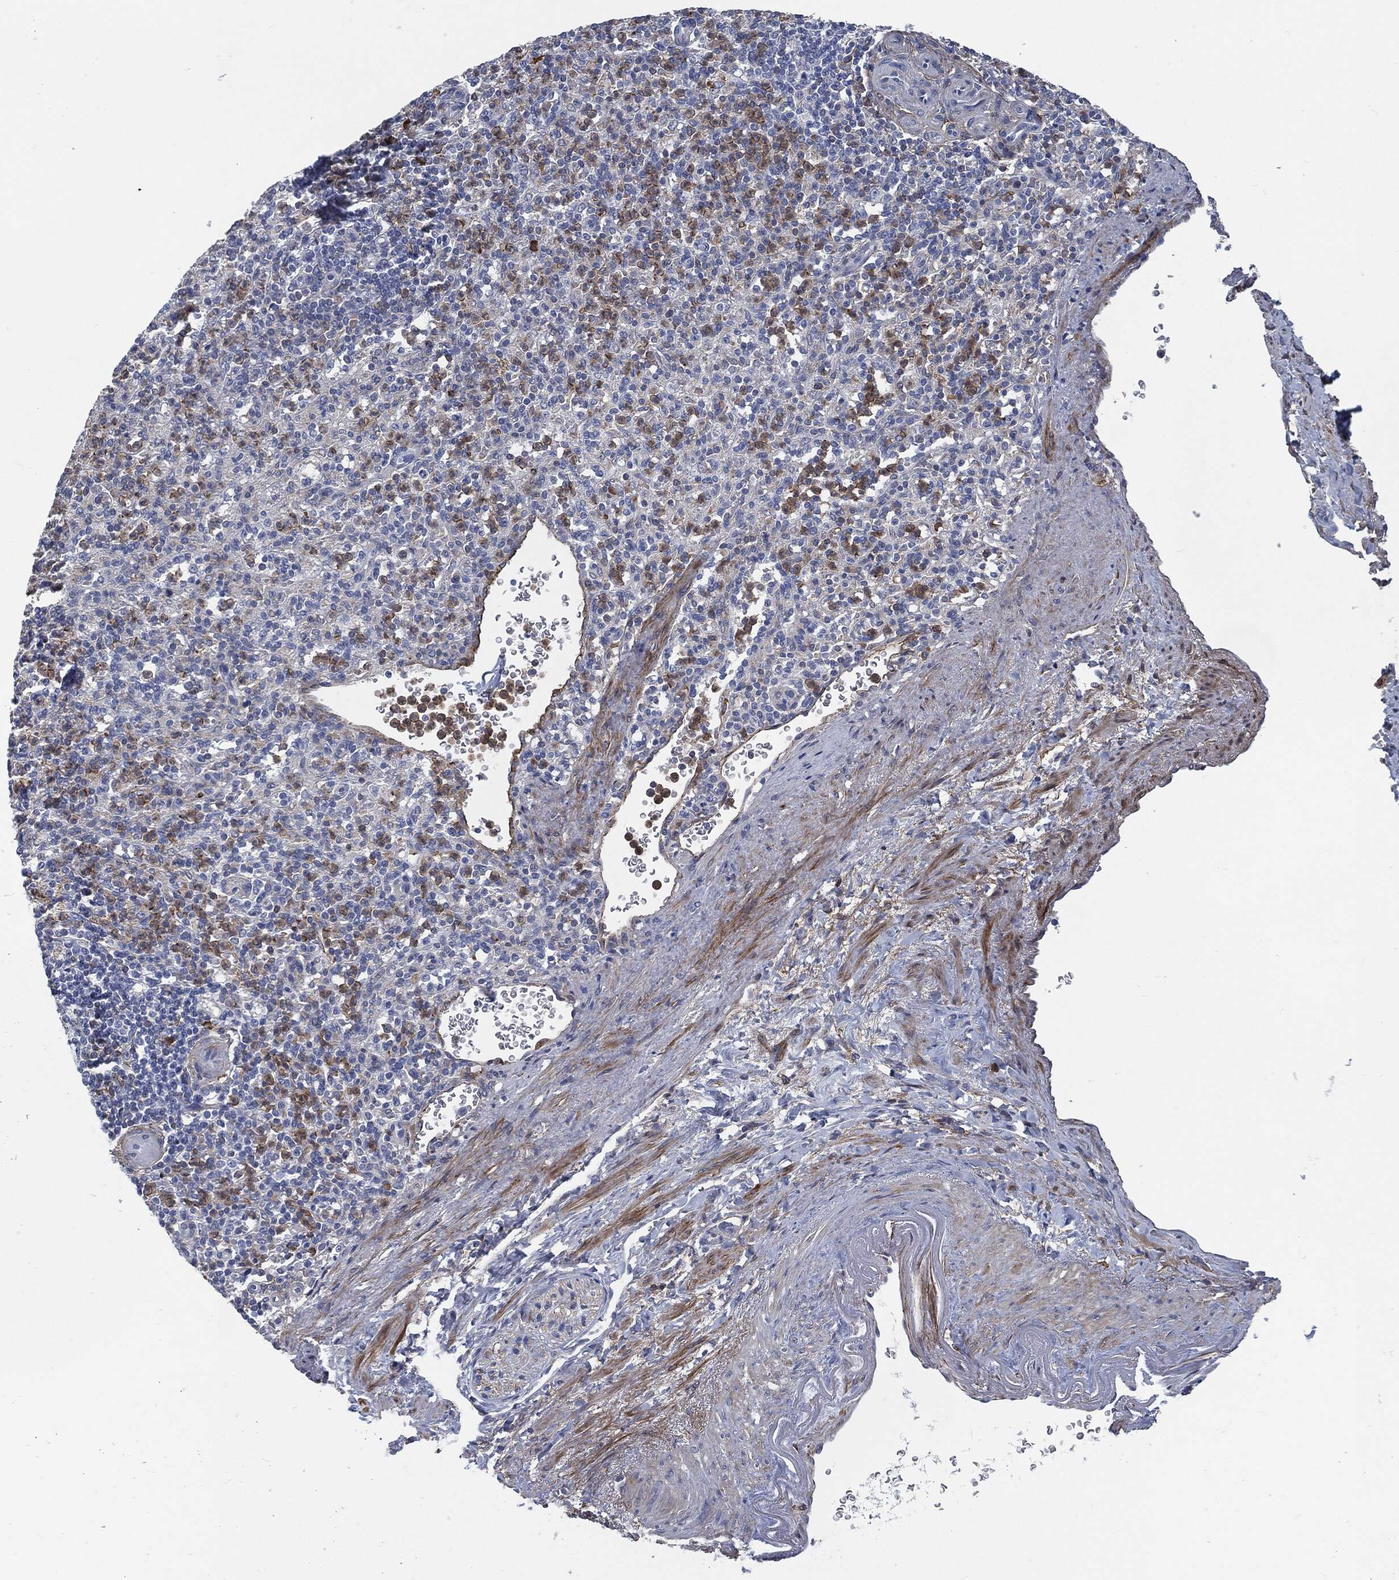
{"staining": {"intensity": "strong", "quantity": "<25%", "location": "cytoplasmic/membranous"}, "tissue": "spleen", "cell_type": "Cells in red pulp", "image_type": "normal", "snomed": [{"axis": "morphology", "description": "Normal tissue, NOS"}, {"axis": "topography", "description": "Spleen"}], "caption": "High-magnification brightfield microscopy of benign spleen stained with DAB (brown) and counterstained with hematoxylin (blue). cells in red pulp exhibit strong cytoplasmic/membranous positivity is present in about<25% of cells. (DAB (3,3'-diaminobenzidine) IHC with brightfield microscopy, high magnification).", "gene": "SVIL", "patient": {"sex": "female", "age": 74}}